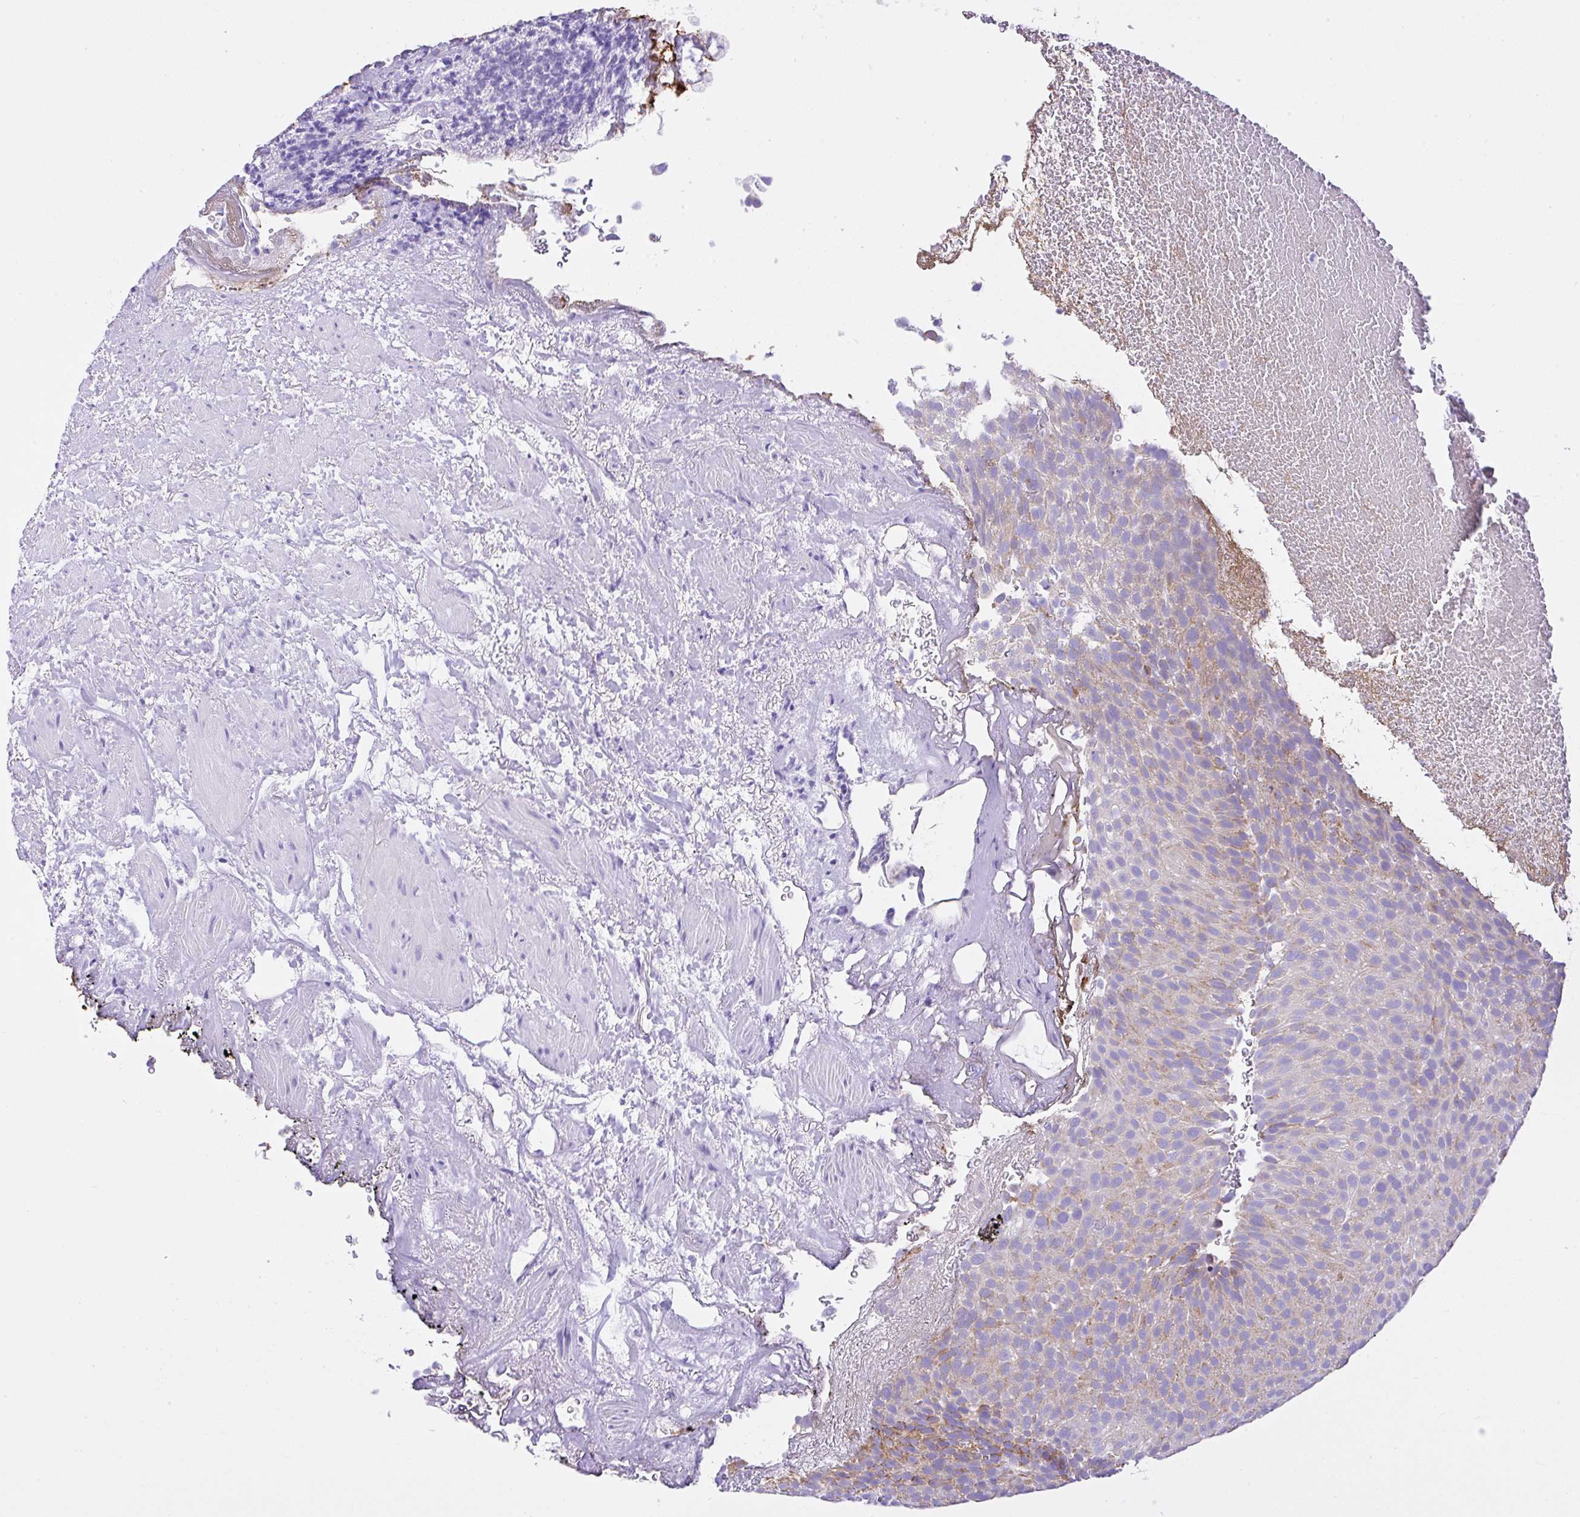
{"staining": {"intensity": "weak", "quantity": "<25%", "location": "cytoplasmic/membranous"}, "tissue": "urothelial cancer", "cell_type": "Tumor cells", "image_type": "cancer", "snomed": [{"axis": "morphology", "description": "Urothelial carcinoma, Low grade"}, {"axis": "topography", "description": "Urinary bladder"}], "caption": "Immunohistochemistry of human low-grade urothelial carcinoma reveals no staining in tumor cells.", "gene": "SLC13A1", "patient": {"sex": "male", "age": 78}}